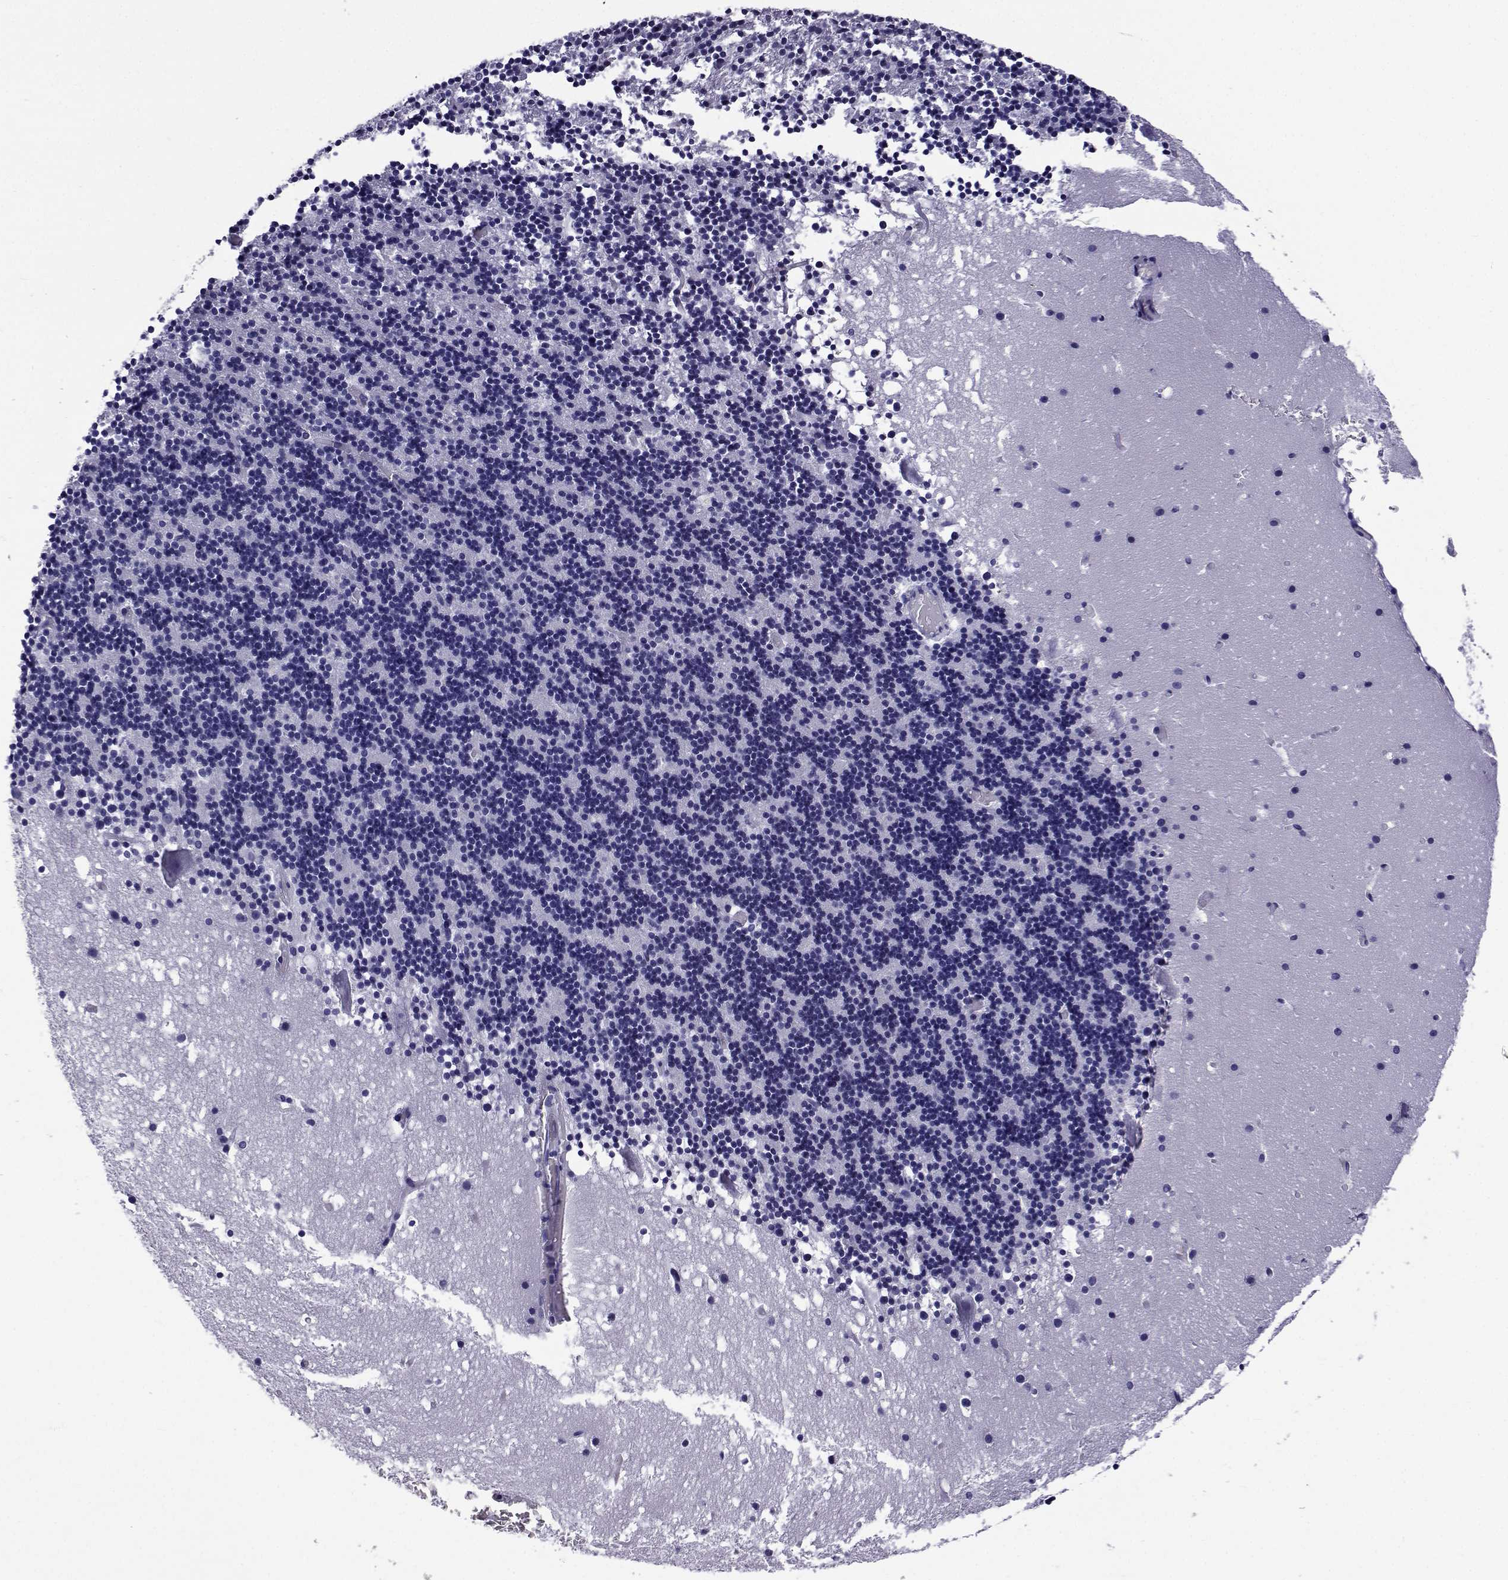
{"staining": {"intensity": "negative", "quantity": "none", "location": "none"}, "tissue": "cerebellum", "cell_type": "Cells in granular layer", "image_type": "normal", "snomed": [{"axis": "morphology", "description": "Normal tissue, NOS"}, {"axis": "topography", "description": "Cerebellum"}], "caption": "A high-resolution histopathology image shows immunohistochemistry (IHC) staining of normal cerebellum, which demonstrates no significant expression in cells in granular layer.", "gene": "COL22A1", "patient": {"sex": "male", "age": 37}}